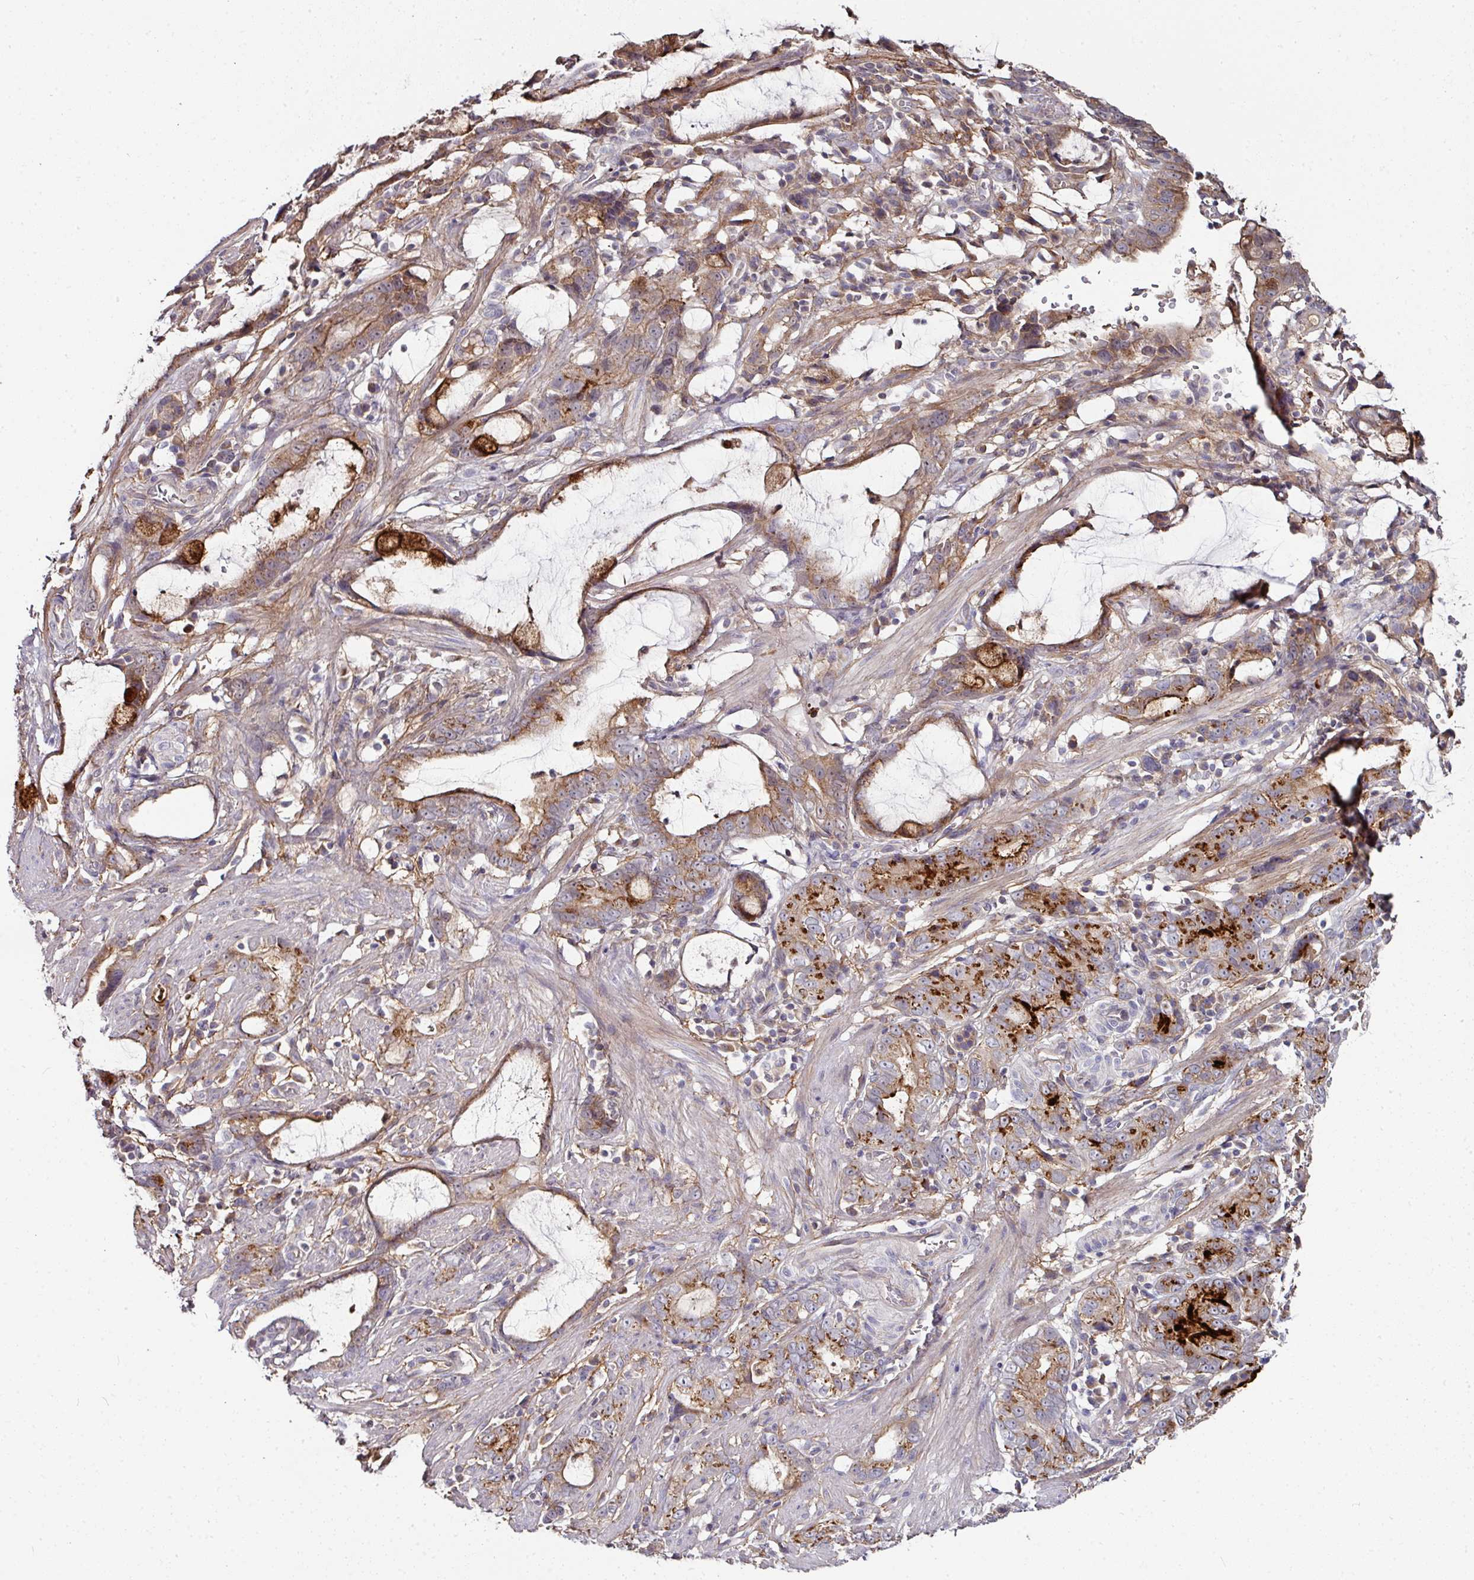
{"staining": {"intensity": "strong", "quantity": "25%-75%", "location": "cytoplasmic/membranous"}, "tissue": "stomach cancer", "cell_type": "Tumor cells", "image_type": "cancer", "snomed": [{"axis": "morphology", "description": "Adenocarcinoma, NOS"}, {"axis": "topography", "description": "Stomach"}], "caption": "An immunohistochemistry (IHC) image of tumor tissue is shown. Protein staining in brown labels strong cytoplasmic/membranous positivity in stomach cancer (adenocarcinoma) within tumor cells. The staining is performed using DAB (3,3'-diaminobenzidine) brown chromogen to label protein expression. The nuclei are counter-stained blue using hematoxylin.", "gene": "CTDSP2", "patient": {"sex": "male", "age": 55}}